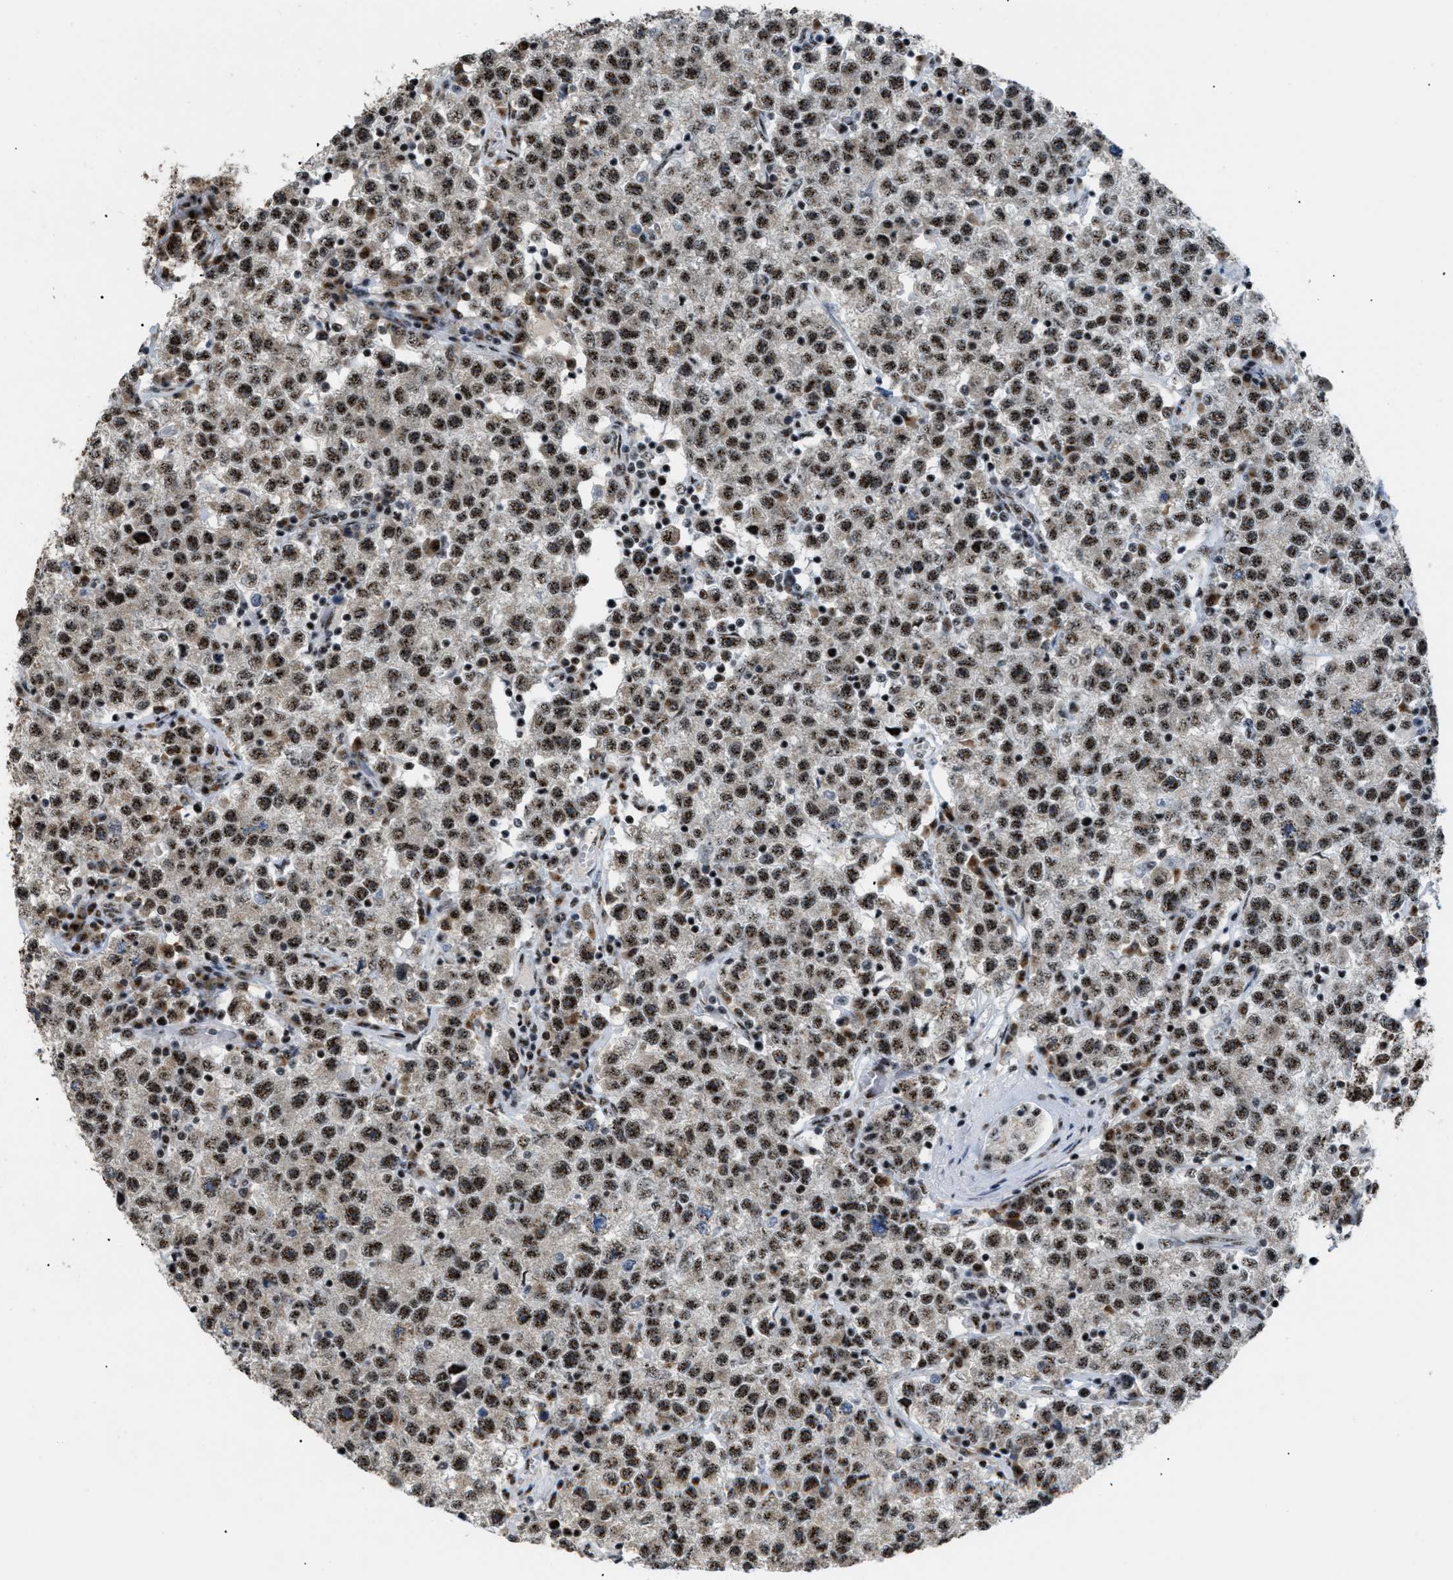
{"staining": {"intensity": "moderate", "quantity": ">75%", "location": "nuclear"}, "tissue": "testis cancer", "cell_type": "Tumor cells", "image_type": "cancer", "snomed": [{"axis": "morphology", "description": "Seminoma, NOS"}, {"axis": "topography", "description": "Testis"}], "caption": "Immunohistochemistry (DAB) staining of testis cancer displays moderate nuclear protein staining in about >75% of tumor cells. Nuclei are stained in blue.", "gene": "CDR2", "patient": {"sex": "male", "age": 22}}